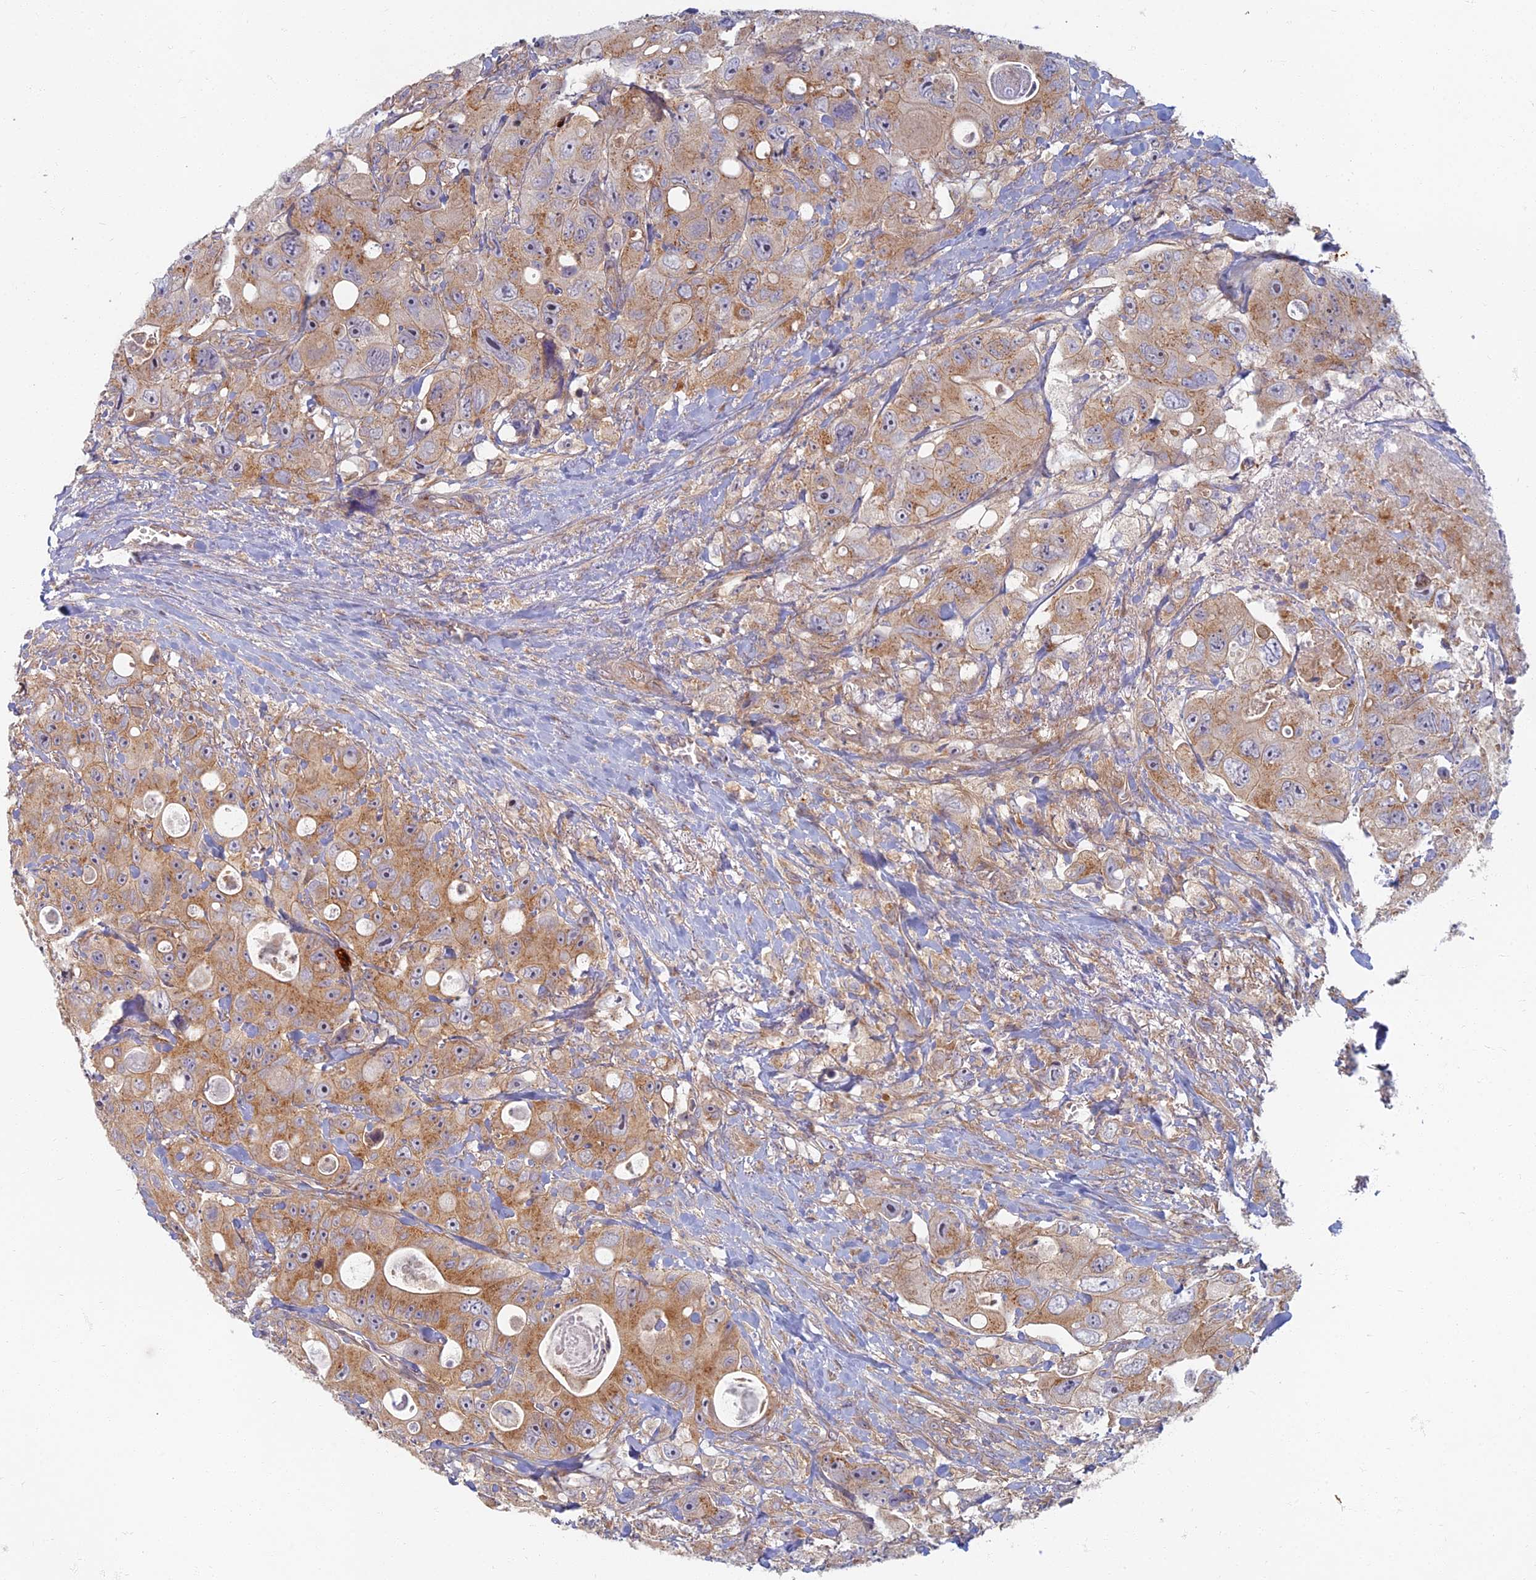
{"staining": {"intensity": "moderate", "quantity": ">75%", "location": "cytoplasmic/membranous"}, "tissue": "colorectal cancer", "cell_type": "Tumor cells", "image_type": "cancer", "snomed": [{"axis": "morphology", "description": "Adenocarcinoma, NOS"}, {"axis": "topography", "description": "Colon"}], "caption": "Immunohistochemistry (IHC) photomicrograph of neoplastic tissue: colorectal cancer stained using immunohistochemistry (IHC) demonstrates medium levels of moderate protein expression localized specifically in the cytoplasmic/membranous of tumor cells, appearing as a cytoplasmic/membranous brown color.", "gene": "PROX2", "patient": {"sex": "female", "age": 46}}